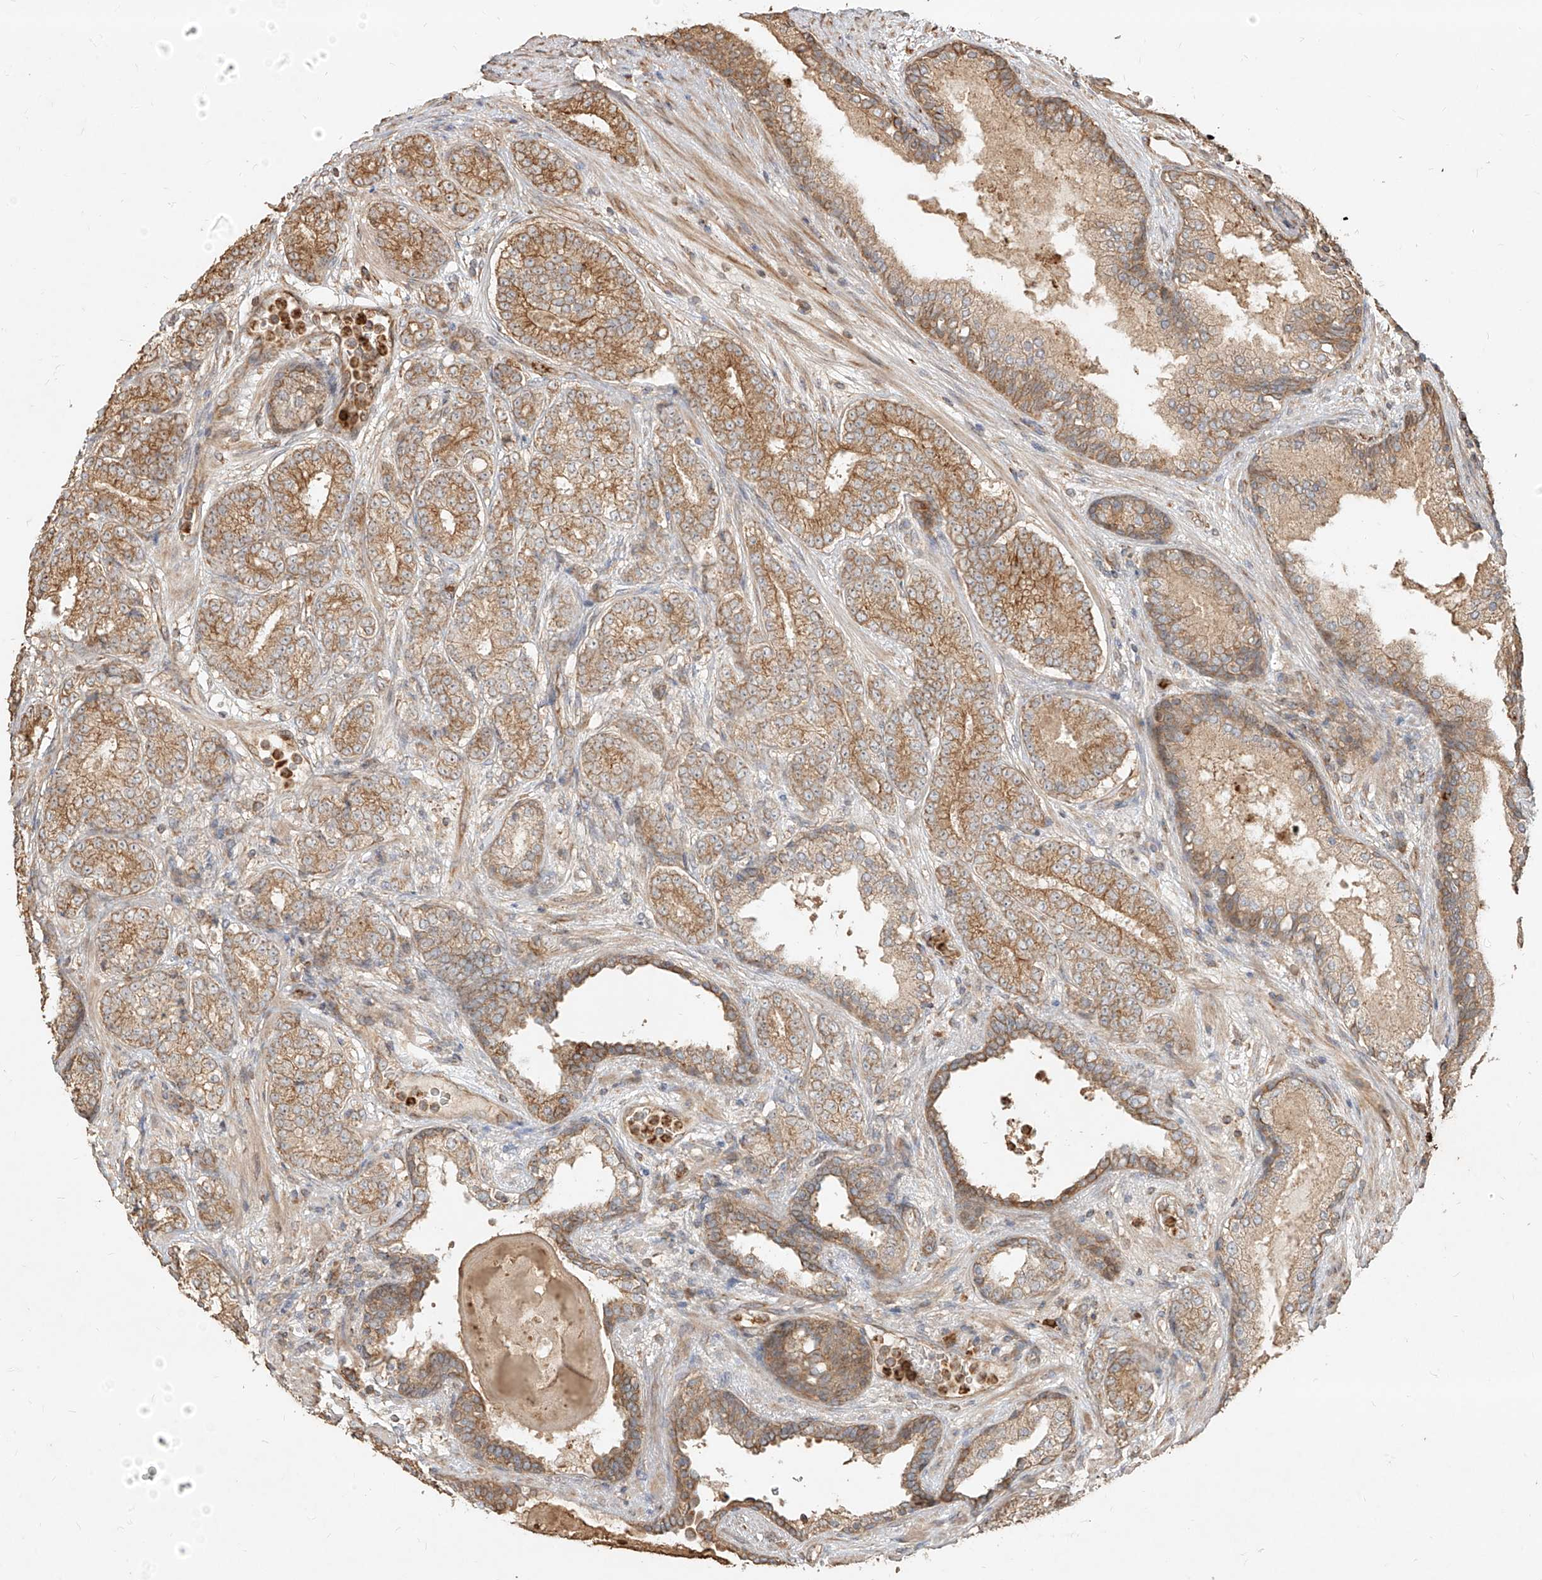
{"staining": {"intensity": "moderate", "quantity": ">75%", "location": "cytoplasmic/membranous"}, "tissue": "prostate cancer", "cell_type": "Tumor cells", "image_type": "cancer", "snomed": [{"axis": "morphology", "description": "Adenocarcinoma, High grade"}, {"axis": "topography", "description": "Prostate"}], "caption": "Immunohistochemical staining of prostate cancer (adenocarcinoma (high-grade)) demonstrates moderate cytoplasmic/membranous protein expression in approximately >75% of tumor cells. (DAB IHC with brightfield microscopy, high magnification).", "gene": "EFNB1", "patient": {"sex": "male", "age": 61}}